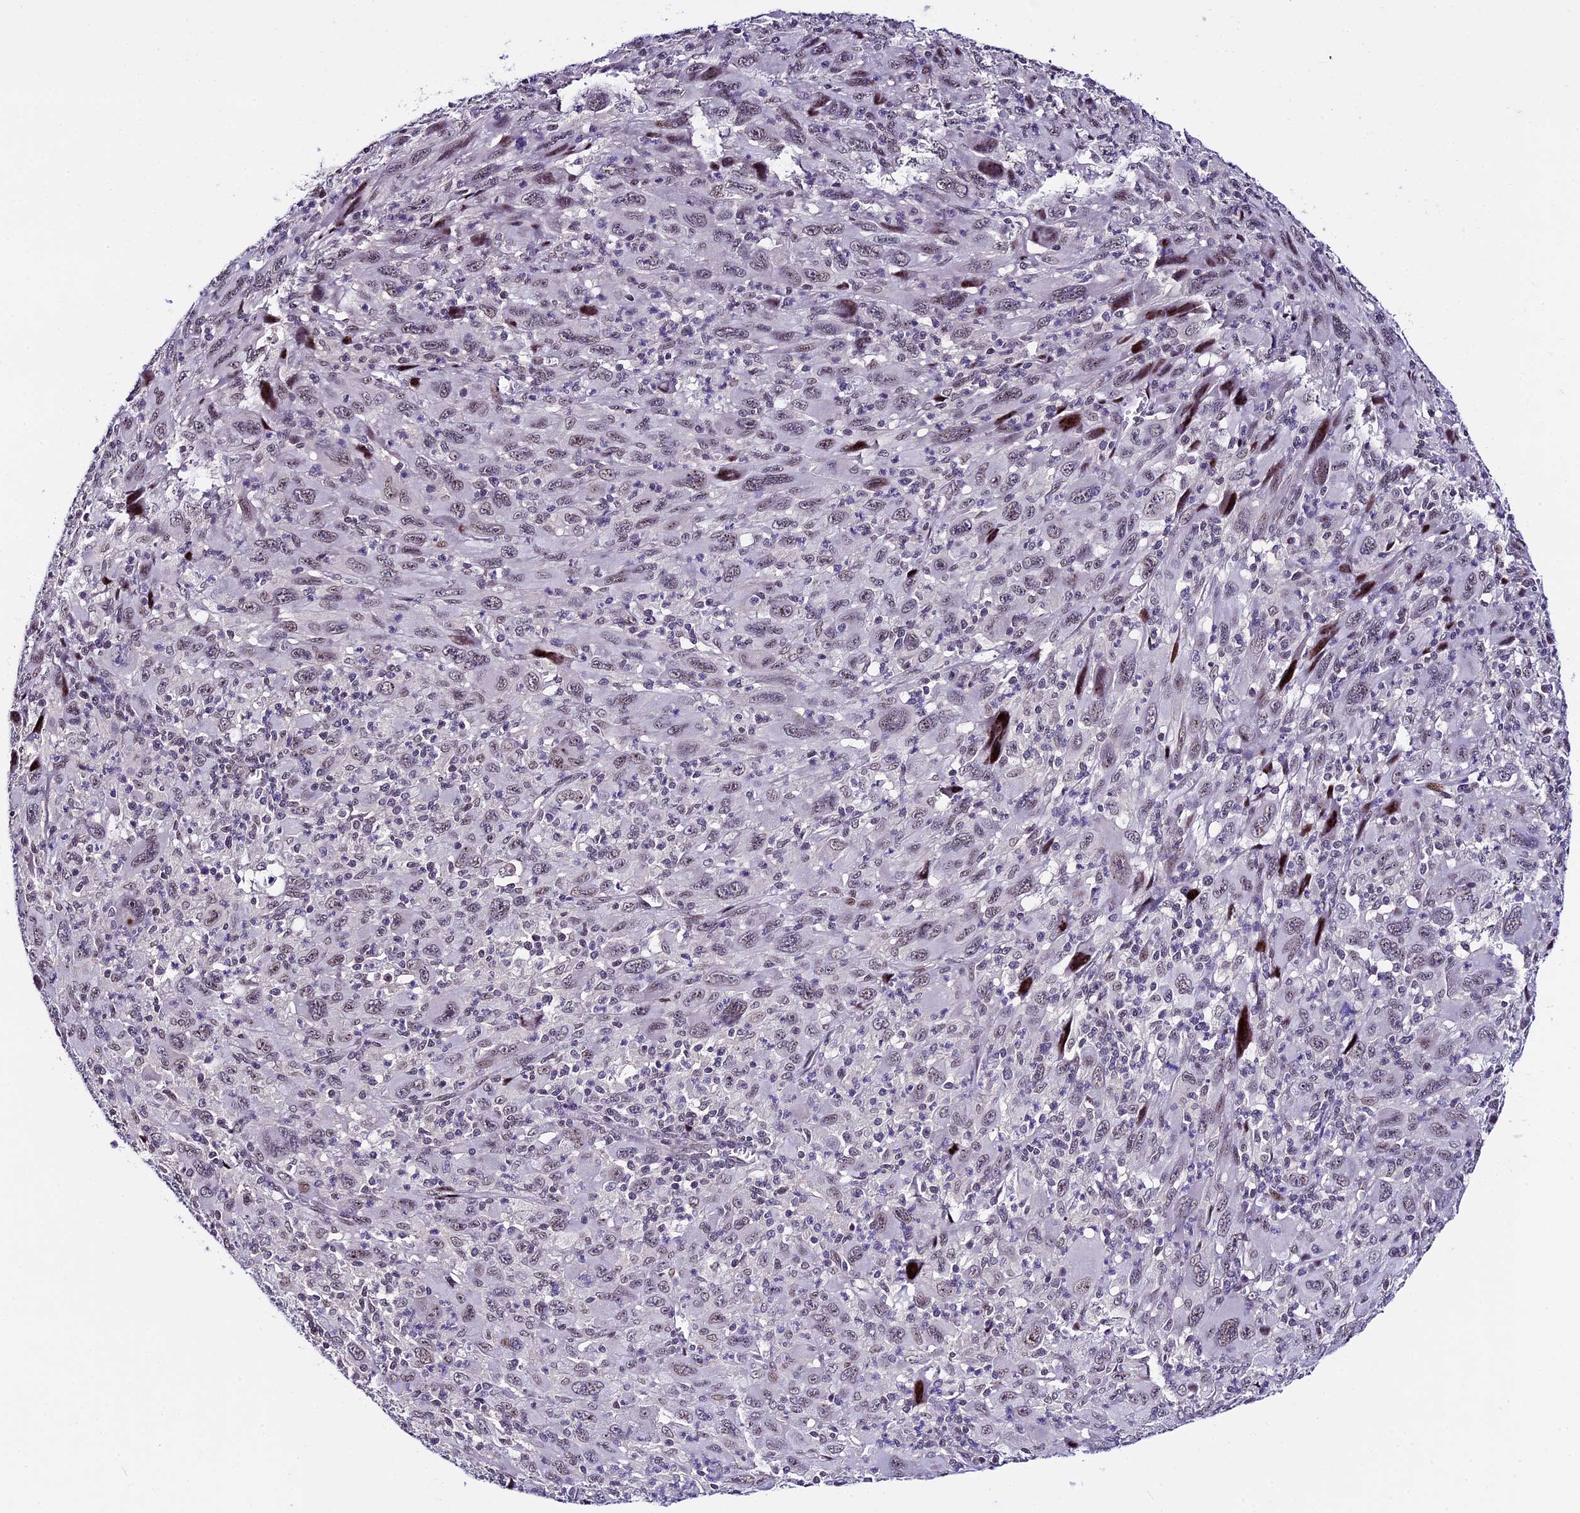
{"staining": {"intensity": "weak", "quantity": ">75%", "location": "nuclear"}, "tissue": "melanoma", "cell_type": "Tumor cells", "image_type": "cancer", "snomed": [{"axis": "morphology", "description": "Malignant melanoma, Metastatic site"}, {"axis": "topography", "description": "Skin"}], "caption": "Weak nuclear staining for a protein is present in approximately >75% of tumor cells of malignant melanoma (metastatic site) using immunohistochemistry (IHC).", "gene": "TCP11L2", "patient": {"sex": "female", "age": 56}}